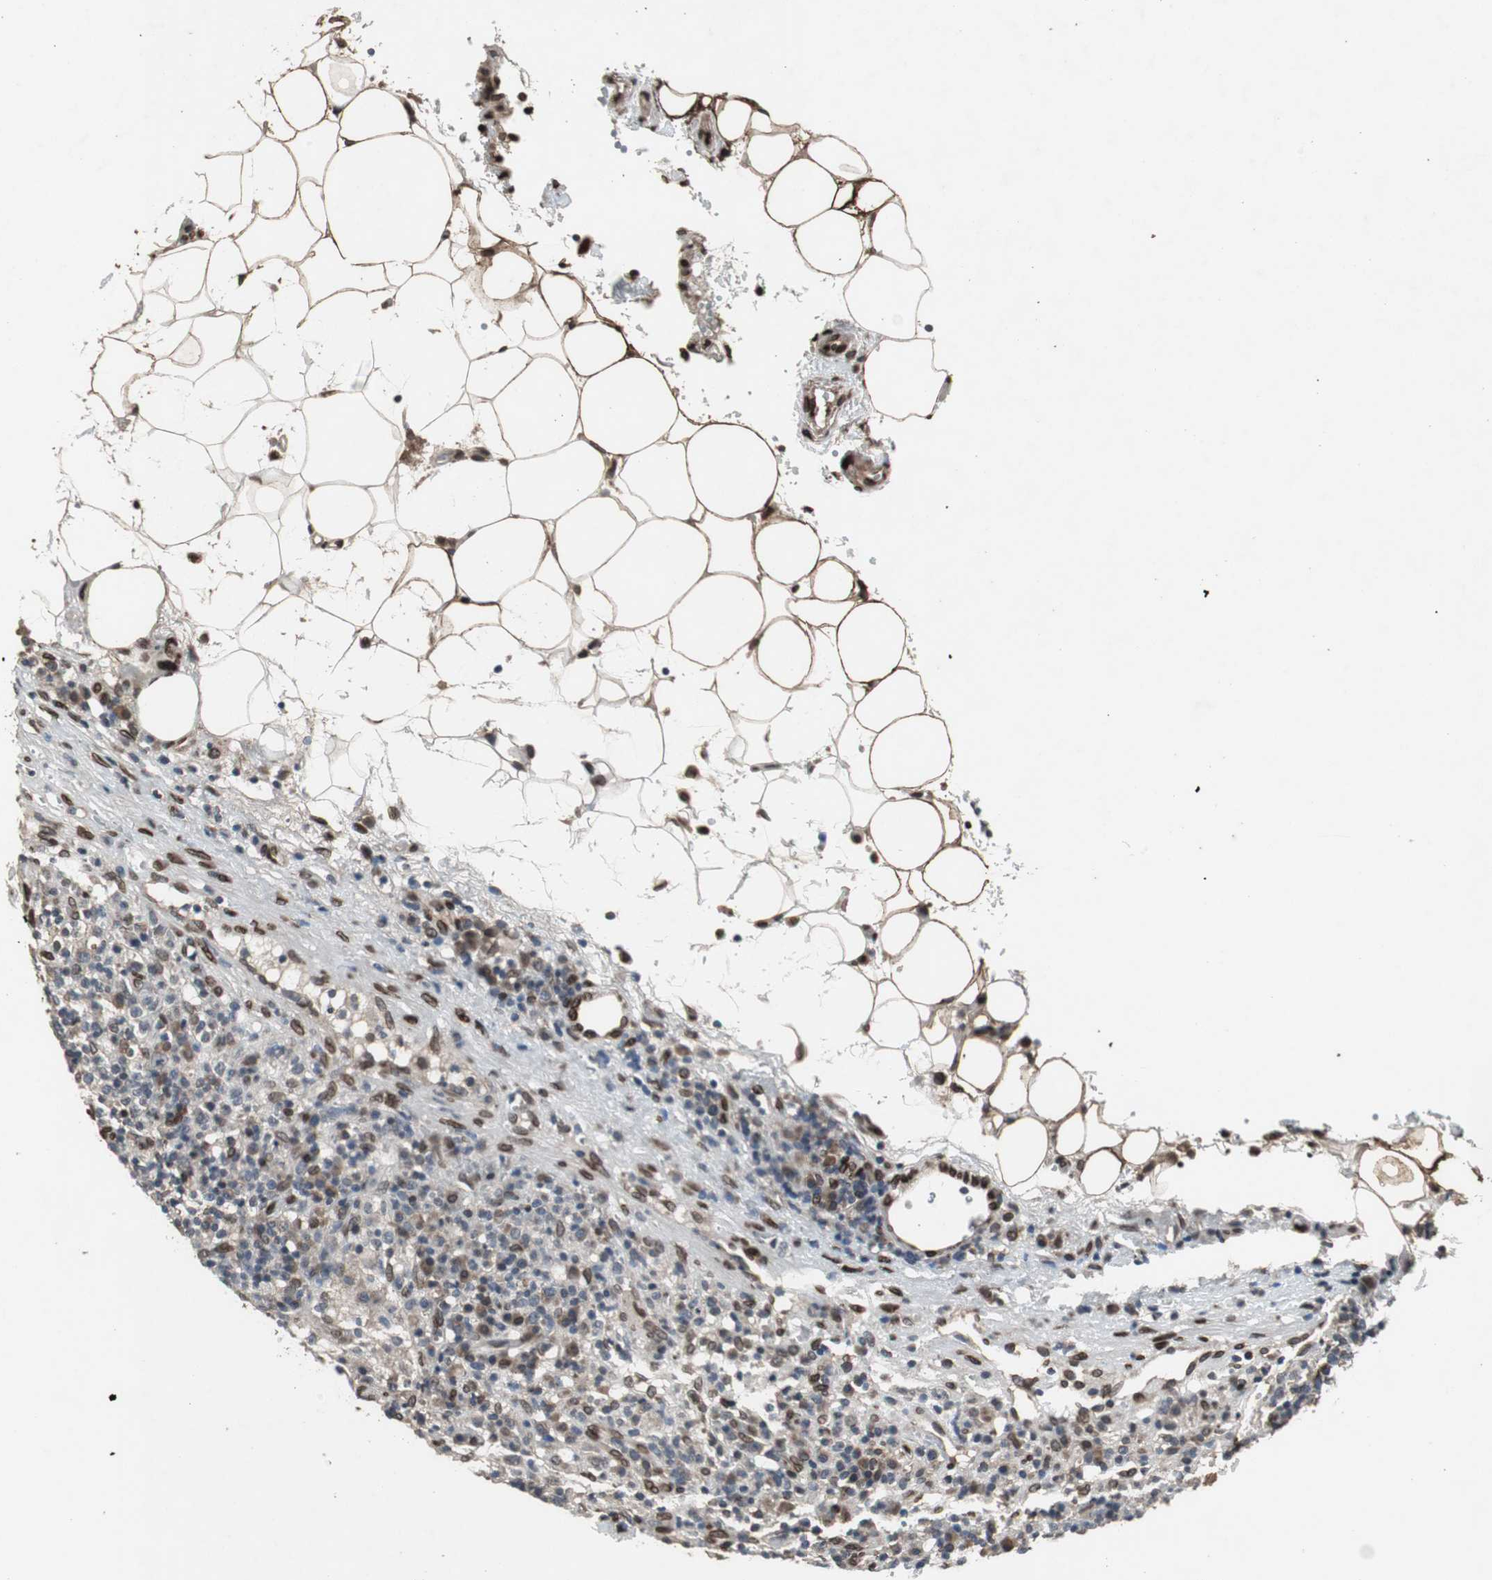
{"staining": {"intensity": "strong", "quantity": "25%-75%", "location": "cytoplasmic/membranous,nuclear"}, "tissue": "lymphoma", "cell_type": "Tumor cells", "image_type": "cancer", "snomed": [{"axis": "morphology", "description": "Hodgkin's disease, NOS"}, {"axis": "topography", "description": "Lymph node"}], "caption": "Immunohistochemical staining of Hodgkin's disease shows strong cytoplasmic/membranous and nuclear protein positivity in approximately 25%-75% of tumor cells.", "gene": "LMNA", "patient": {"sex": "male", "age": 65}}